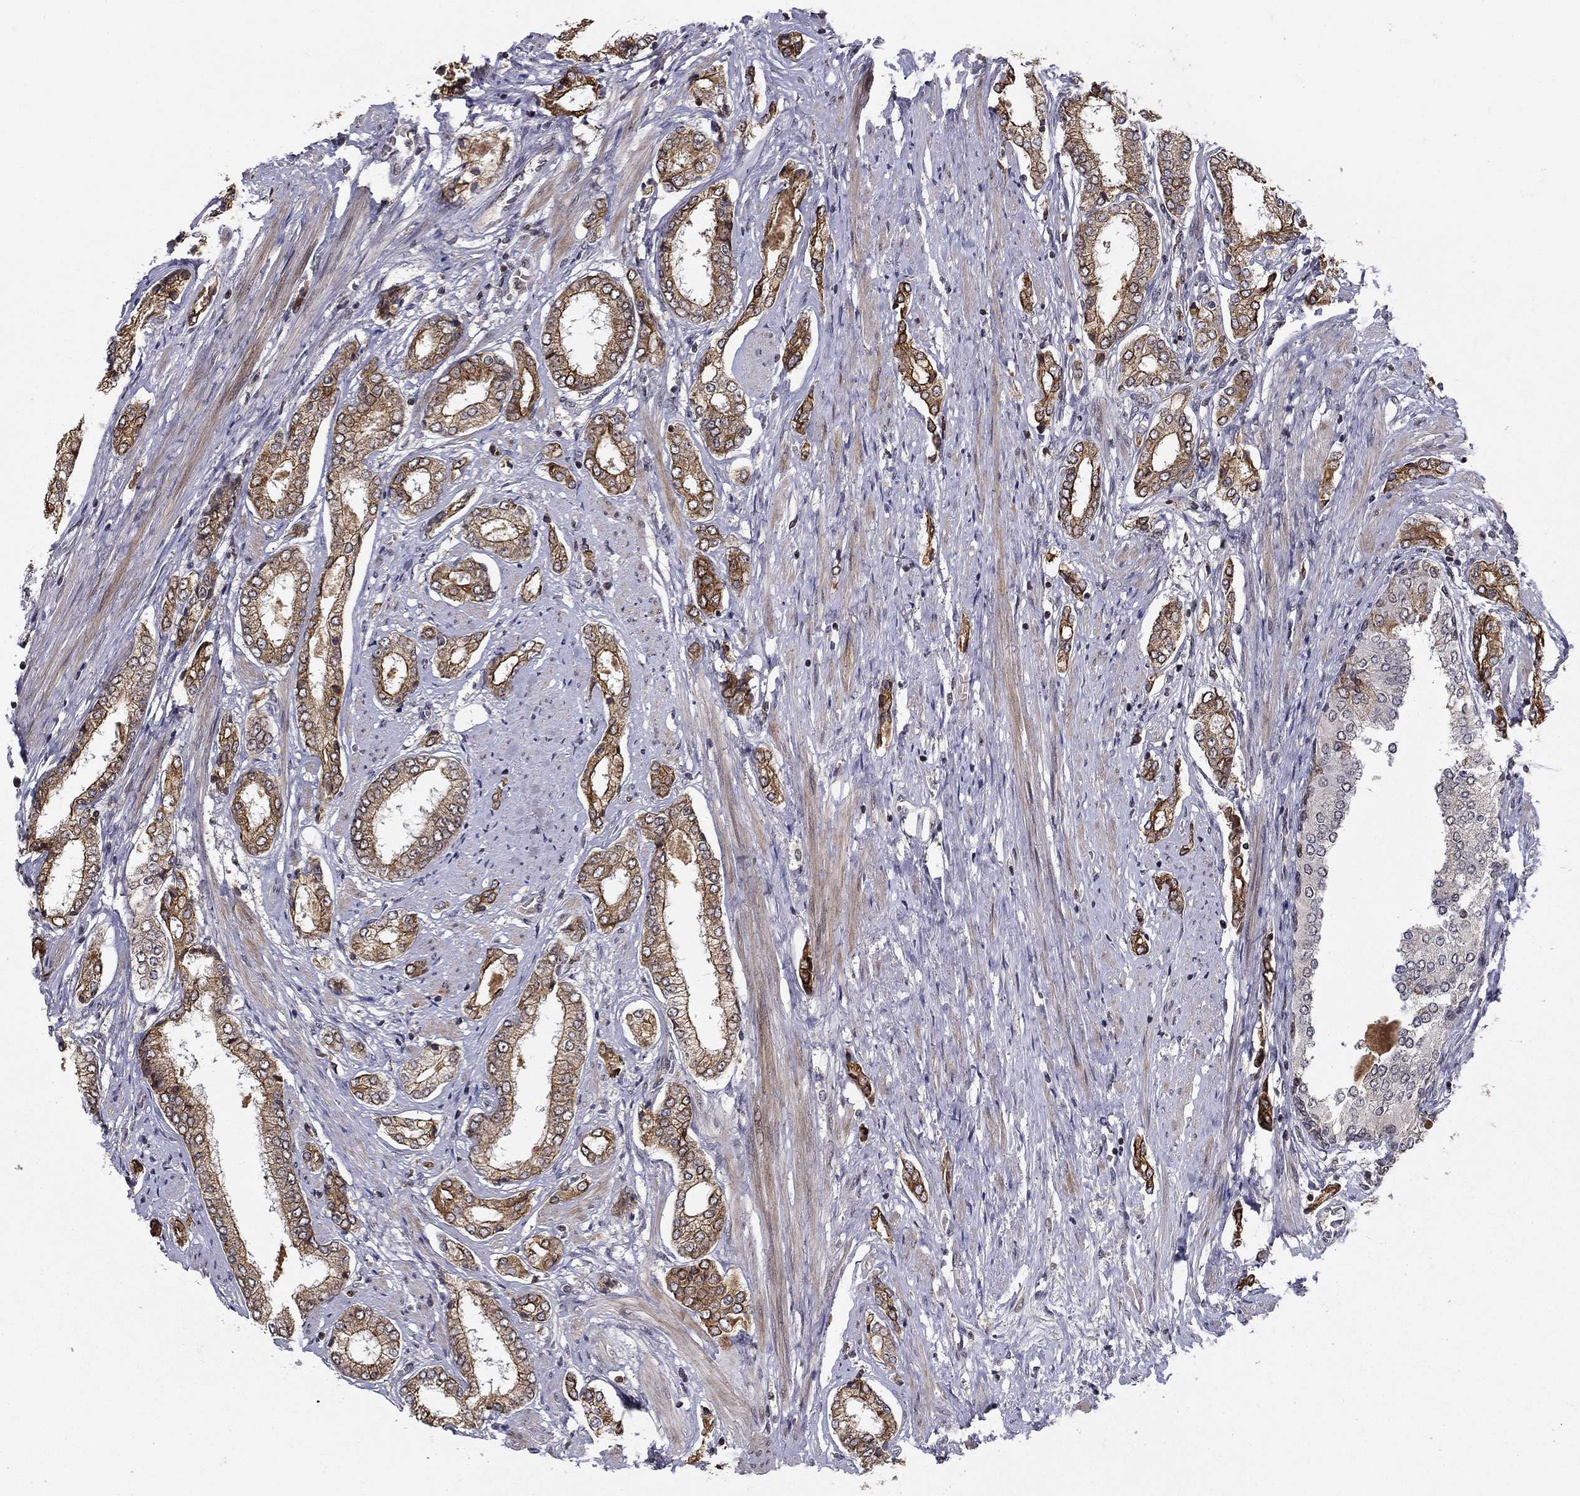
{"staining": {"intensity": "strong", "quantity": "25%-75%", "location": "cytoplasmic/membranous"}, "tissue": "prostate cancer", "cell_type": "Tumor cells", "image_type": "cancer", "snomed": [{"axis": "morphology", "description": "Adenocarcinoma, NOS"}, {"axis": "topography", "description": "Prostate"}], "caption": "Immunohistochemical staining of adenocarcinoma (prostate) reveals high levels of strong cytoplasmic/membranous staining in approximately 25%-75% of tumor cells.", "gene": "CDCA7L", "patient": {"sex": "male", "age": 63}}